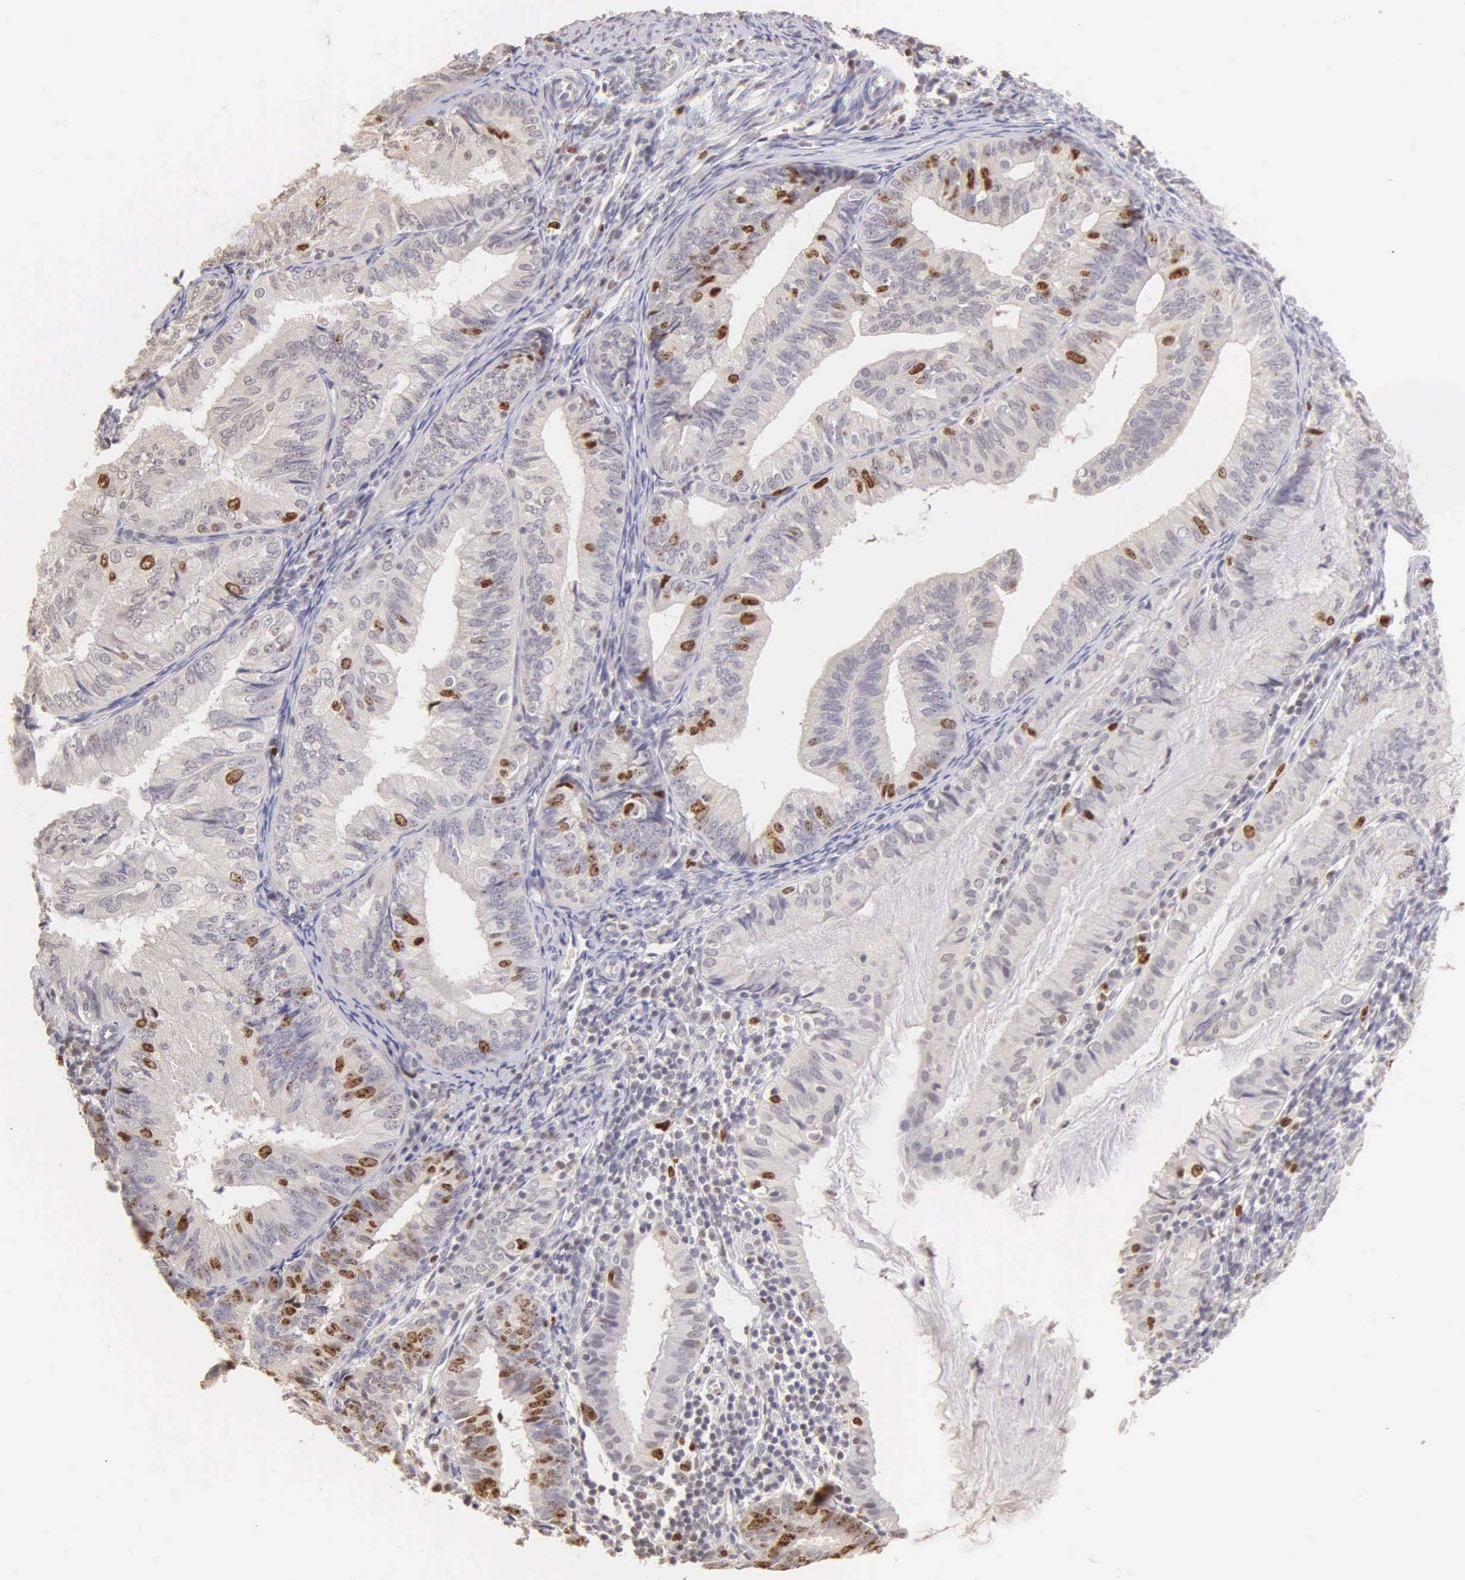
{"staining": {"intensity": "moderate", "quantity": "25%-75%", "location": "nuclear"}, "tissue": "endometrial cancer", "cell_type": "Tumor cells", "image_type": "cancer", "snomed": [{"axis": "morphology", "description": "Adenocarcinoma, NOS"}, {"axis": "topography", "description": "Endometrium"}], "caption": "High-magnification brightfield microscopy of adenocarcinoma (endometrial) stained with DAB (brown) and counterstained with hematoxylin (blue). tumor cells exhibit moderate nuclear expression is appreciated in about25%-75% of cells. (DAB = brown stain, brightfield microscopy at high magnification).", "gene": "MKI67", "patient": {"sex": "female", "age": 66}}